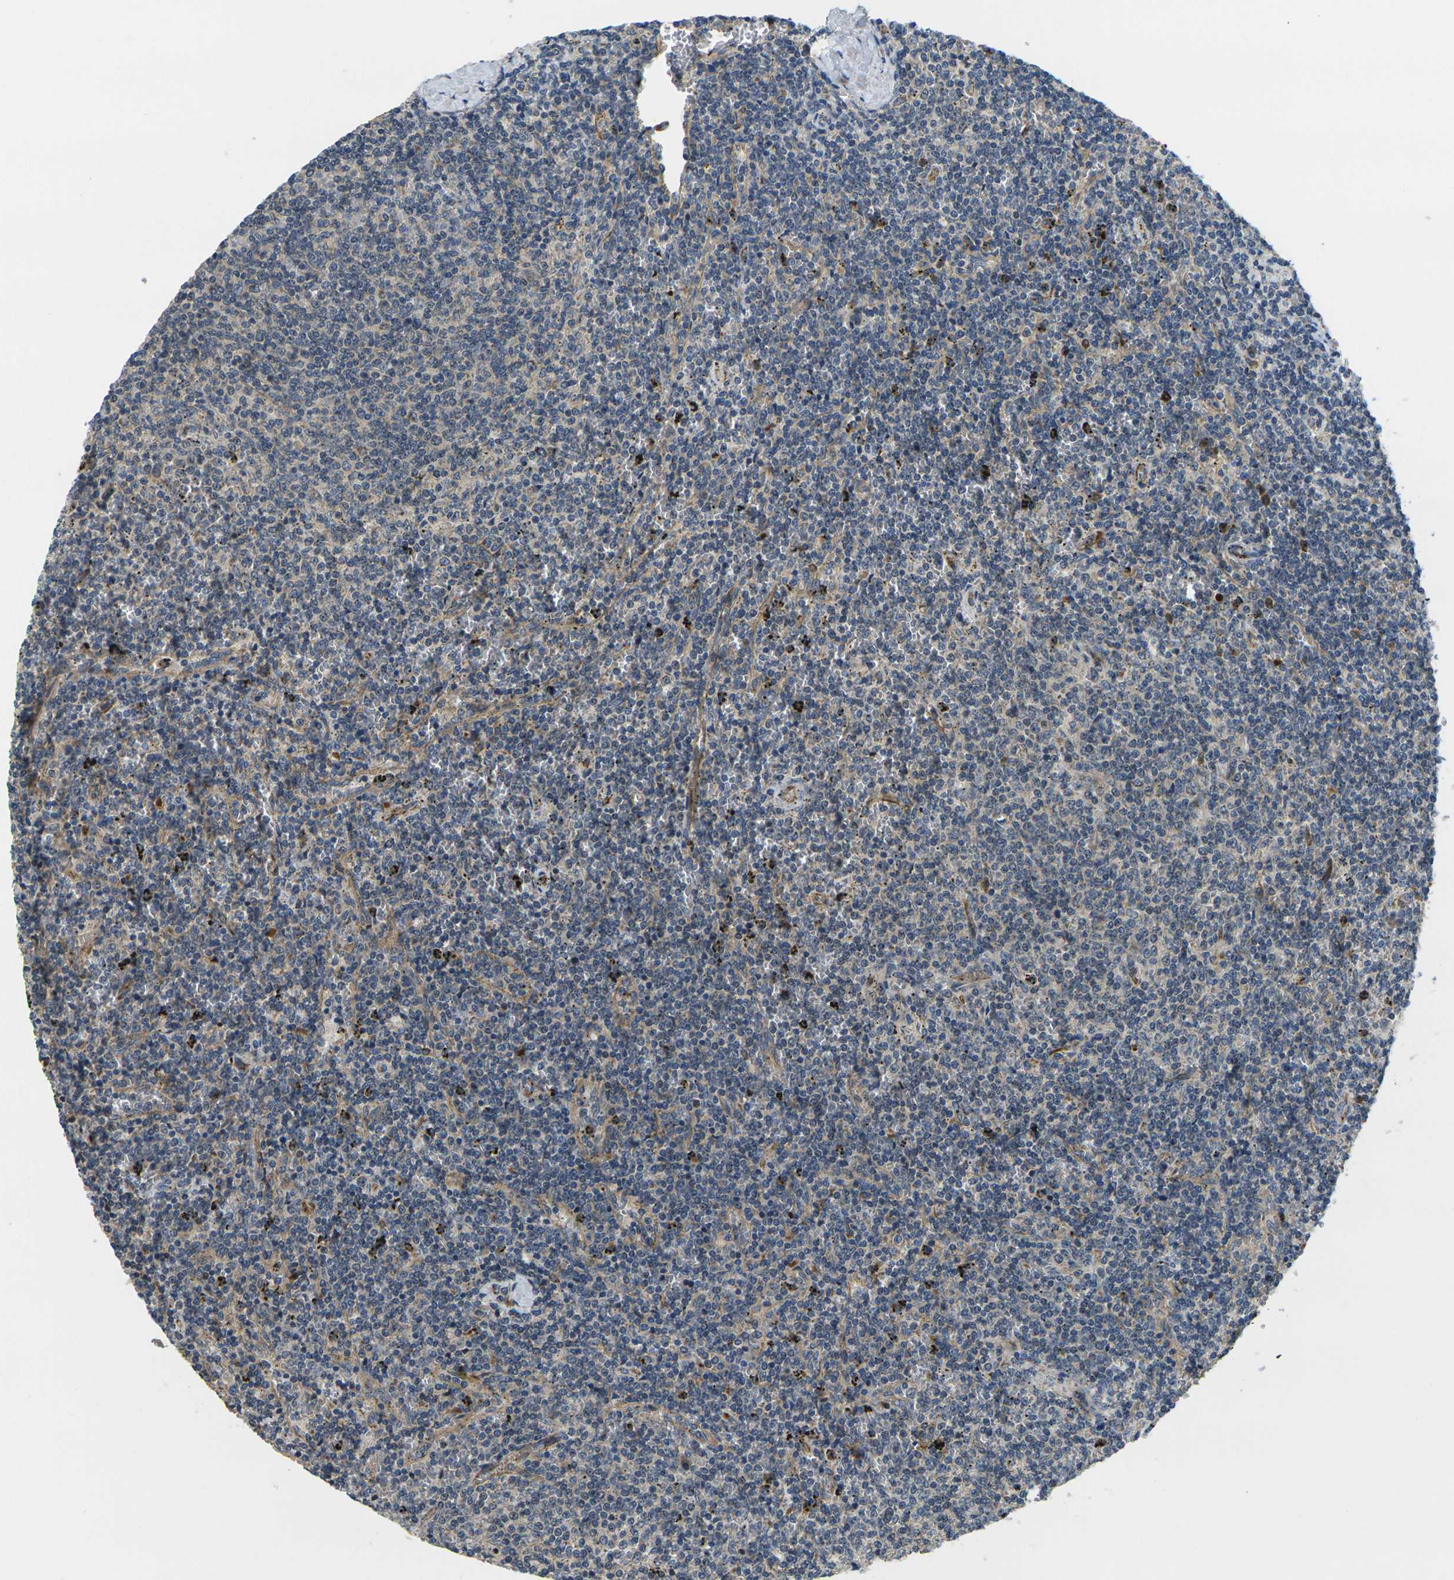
{"staining": {"intensity": "moderate", "quantity": "25%-75%", "location": "cytoplasmic/membranous"}, "tissue": "lymphoma", "cell_type": "Tumor cells", "image_type": "cancer", "snomed": [{"axis": "morphology", "description": "Malignant lymphoma, non-Hodgkin's type, Low grade"}, {"axis": "topography", "description": "Spleen"}], "caption": "Tumor cells demonstrate moderate cytoplasmic/membranous positivity in about 25%-75% of cells in low-grade malignant lymphoma, non-Hodgkin's type.", "gene": "MINAR2", "patient": {"sex": "female", "age": 50}}